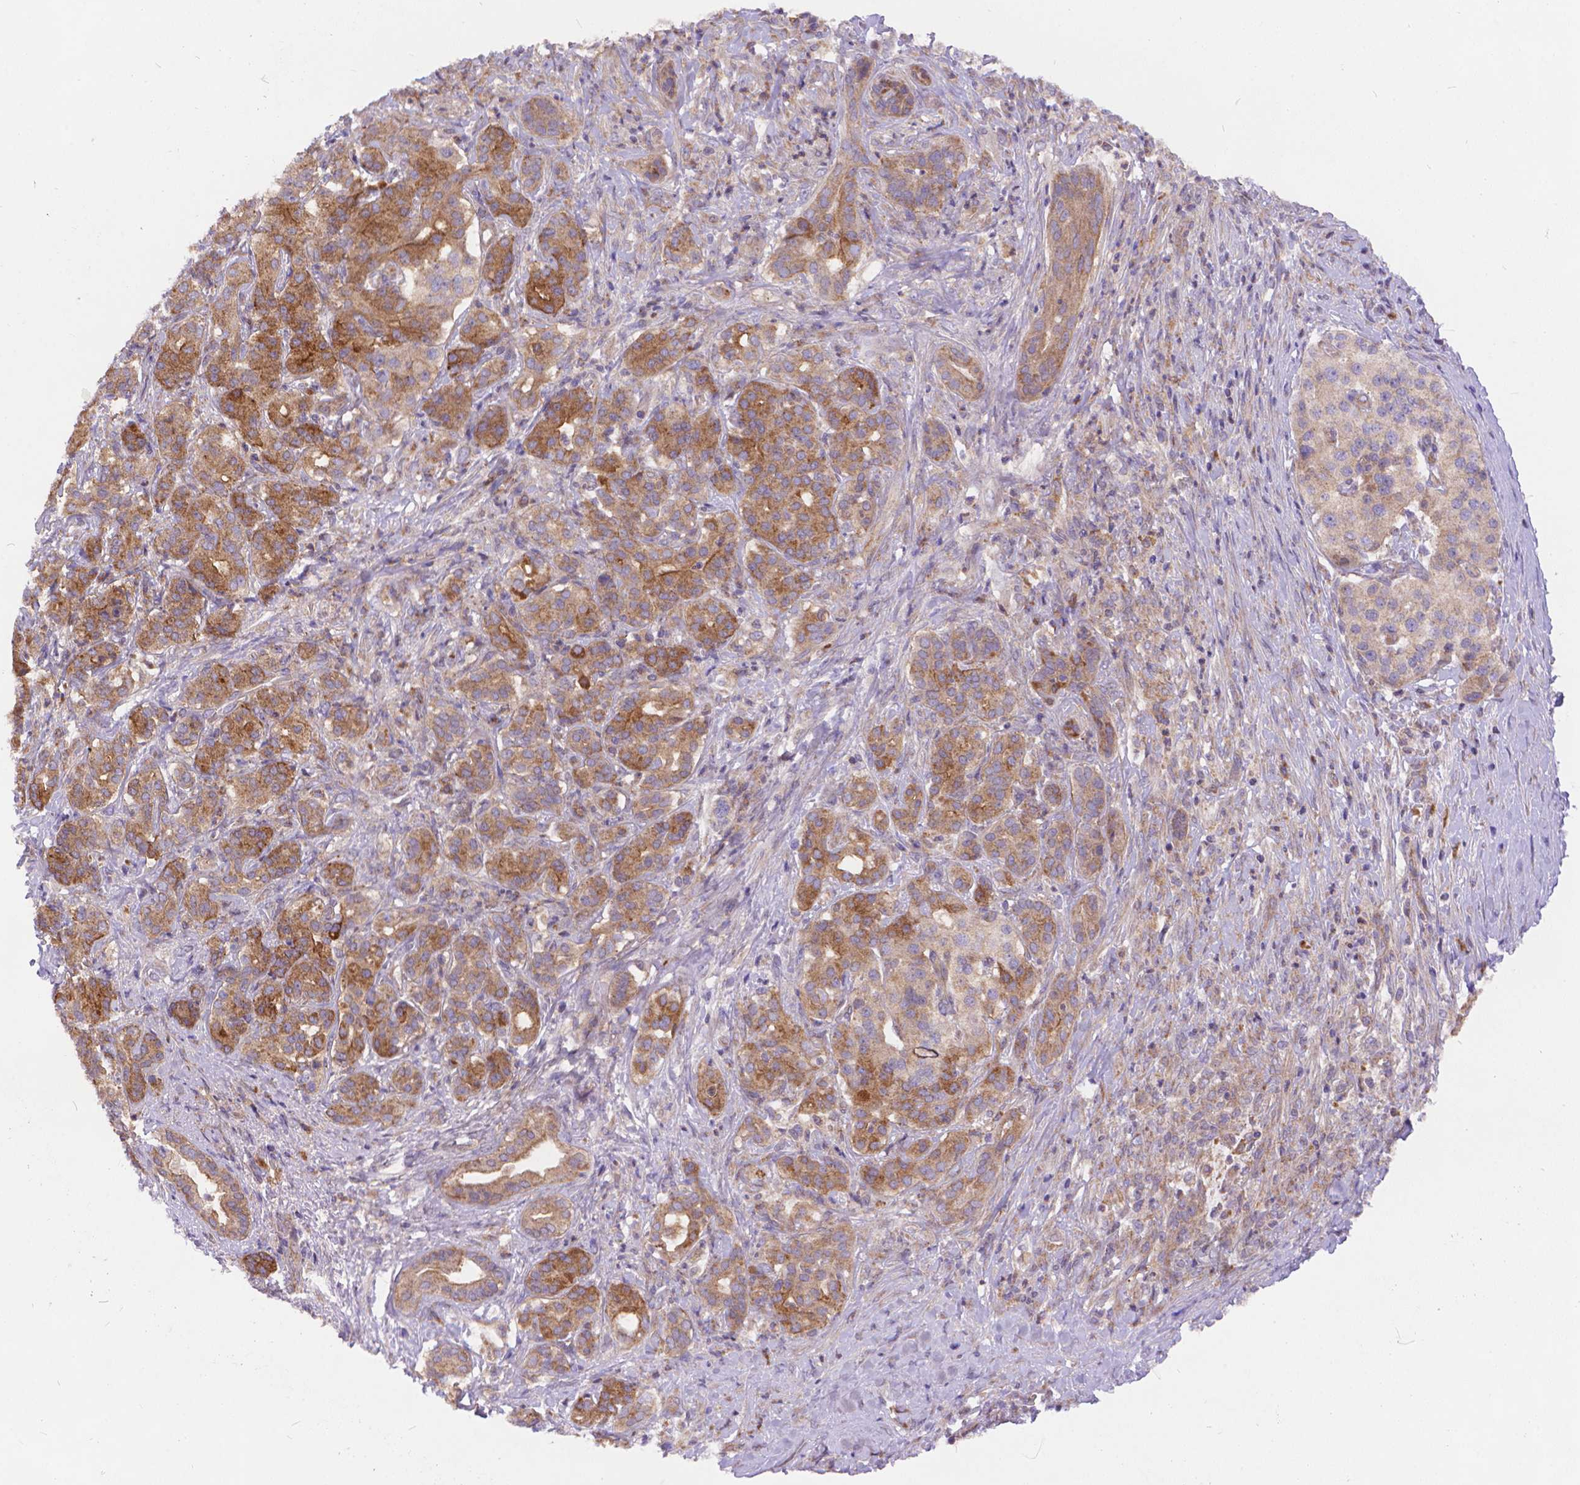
{"staining": {"intensity": "moderate", "quantity": ">75%", "location": "cytoplasmic/membranous"}, "tissue": "pancreatic cancer", "cell_type": "Tumor cells", "image_type": "cancer", "snomed": [{"axis": "morphology", "description": "Normal tissue, NOS"}, {"axis": "morphology", "description": "Inflammation, NOS"}, {"axis": "morphology", "description": "Adenocarcinoma, NOS"}, {"axis": "topography", "description": "Pancreas"}], "caption": "There is medium levels of moderate cytoplasmic/membranous expression in tumor cells of adenocarcinoma (pancreatic), as demonstrated by immunohistochemical staining (brown color).", "gene": "ARAP1", "patient": {"sex": "male", "age": 57}}